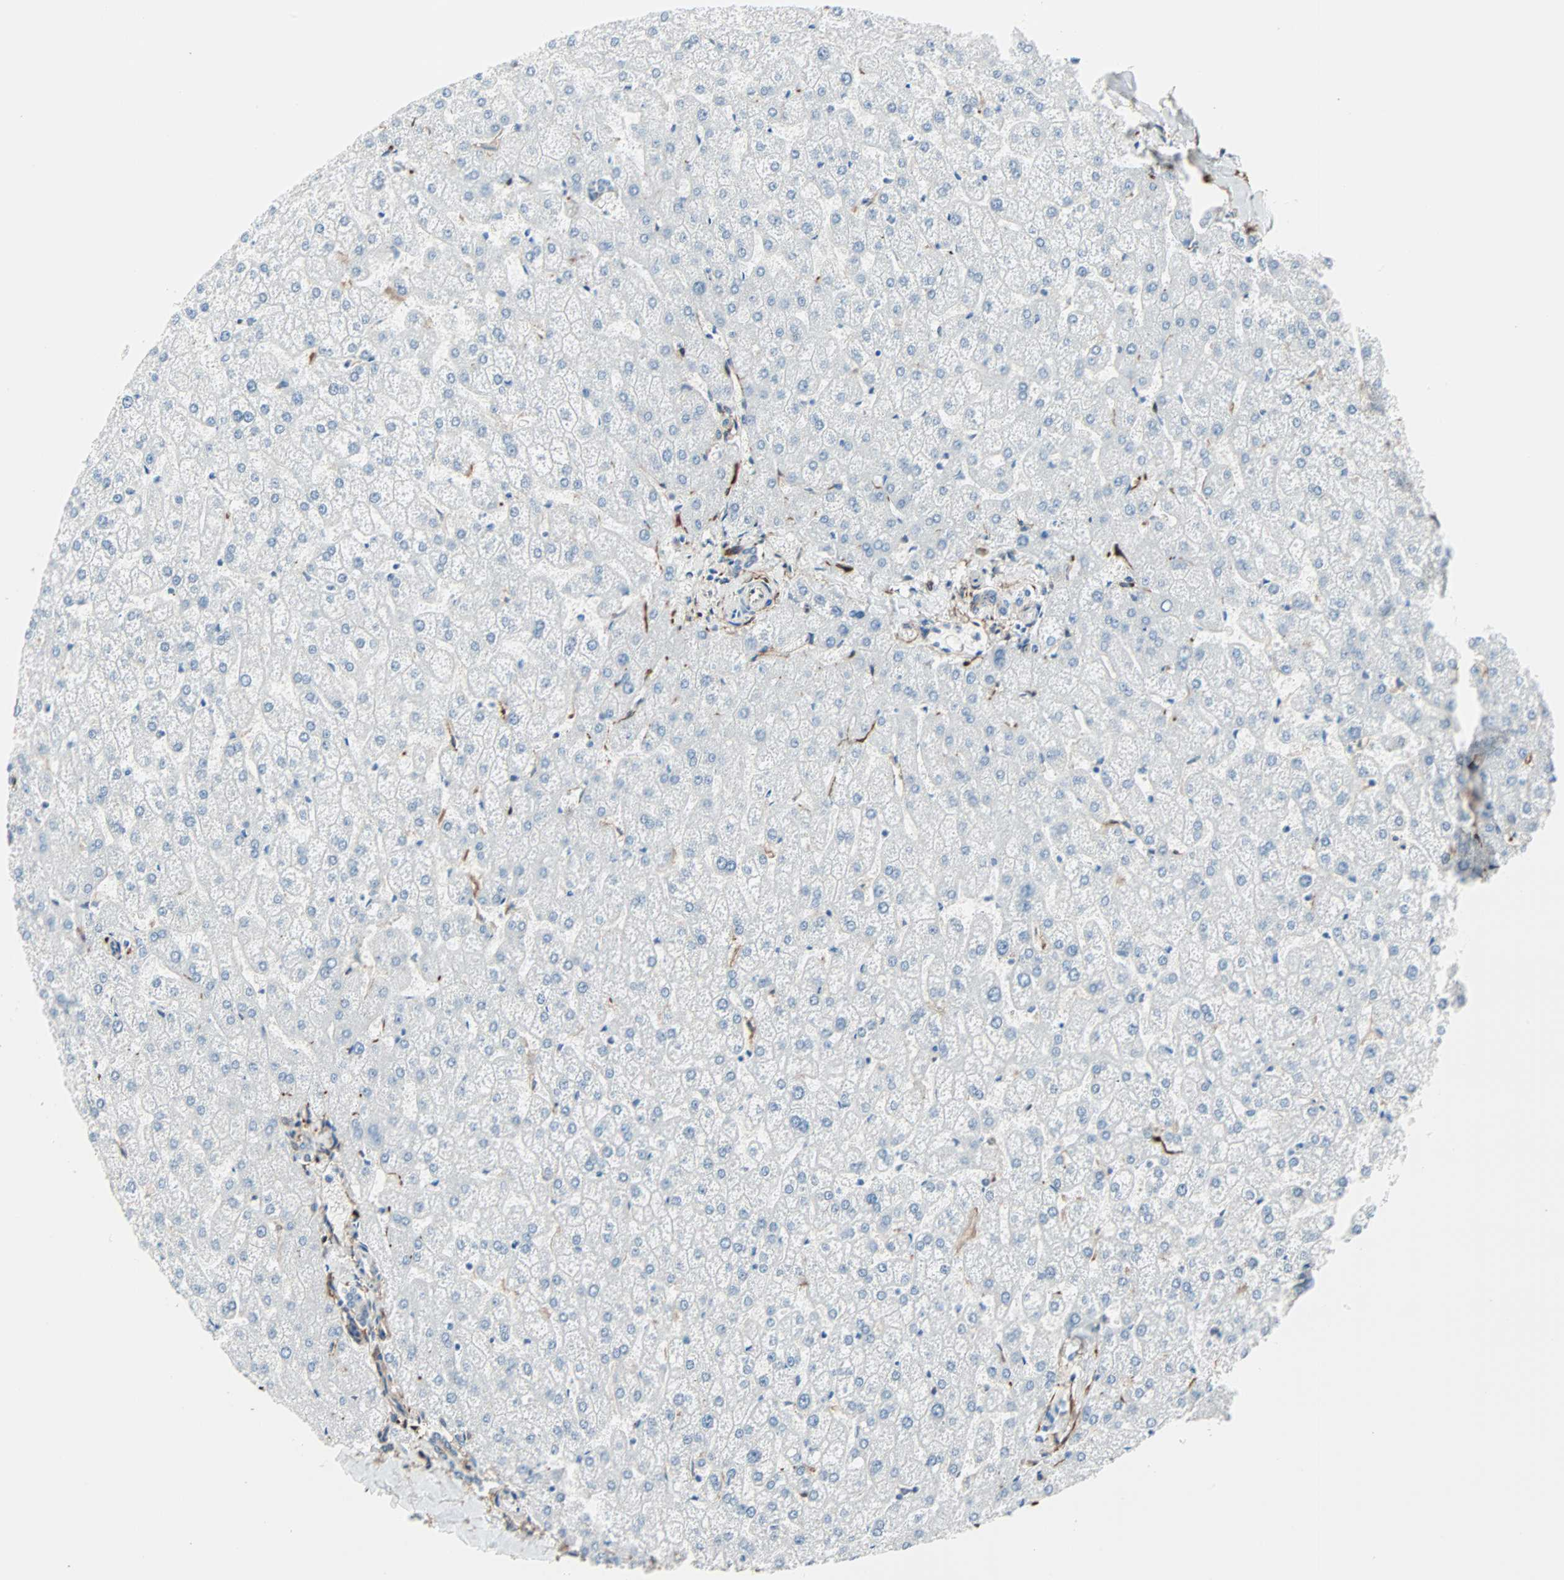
{"staining": {"intensity": "strong", "quantity": ">75%", "location": "cytoplasmic/membranous"}, "tissue": "liver", "cell_type": "Cholangiocytes", "image_type": "normal", "snomed": [{"axis": "morphology", "description": "Normal tissue, NOS"}, {"axis": "topography", "description": "Liver"}], "caption": "Immunohistochemical staining of benign human liver displays high levels of strong cytoplasmic/membranous staining in approximately >75% of cholangiocytes. Immunohistochemistry (ihc) stains the protein in brown and the nuclei are stained blue.", "gene": "EPB41L2", "patient": {"sex": "female", "age": 32}}